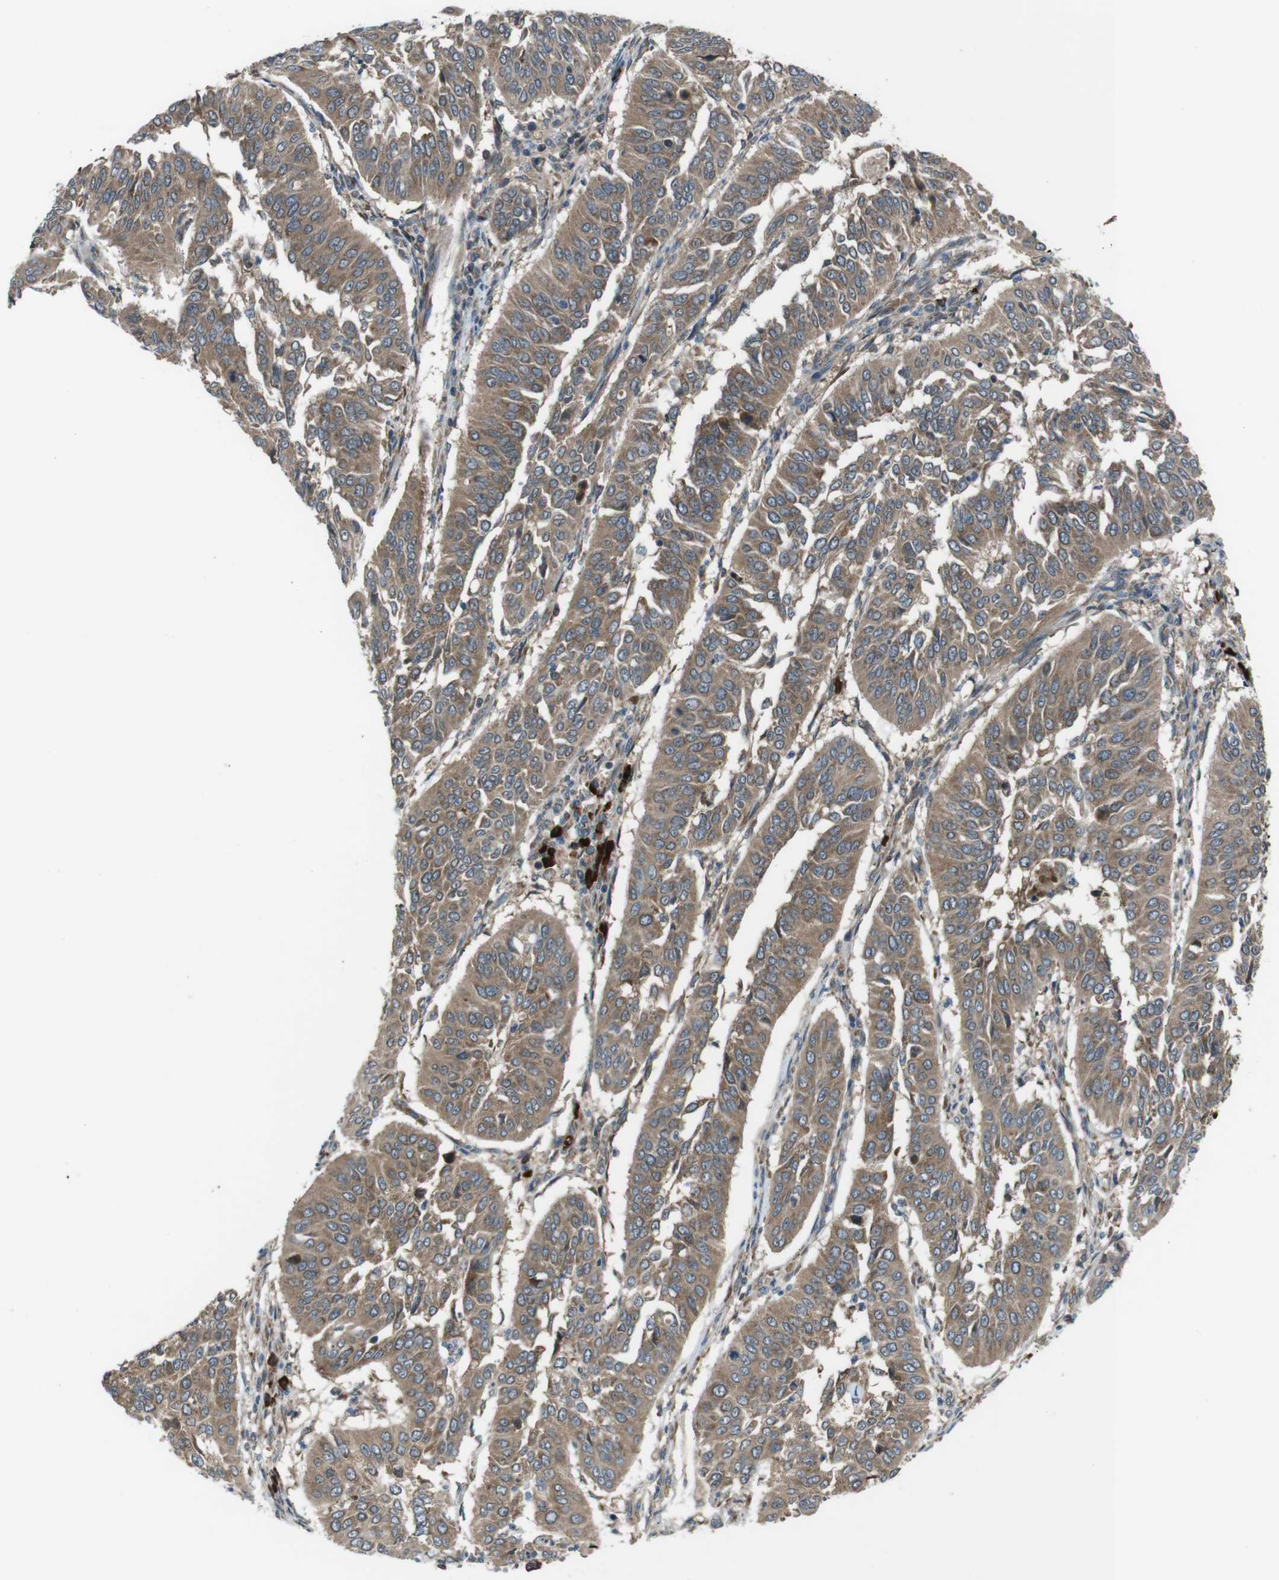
{"staining": {"intensity": "moderate", "quantity": ">75%", "location": "cytoplasmic/membranous"}, "tissue": "cervical cancer", "cell_type": "Tumor cells", "image_type": "cancer", "snomed": [{"axis": "morphology", "description": "Normal tissue, NOS"}, {"axis": "morphology", "description": "Squamous cell carcinoma, NOS"}, {"axis": "topography", "description": "Cervix"}], "caption": "This micrograph shows cervical squamous cell carcinoma stained with immunohistochemistry to label a protein in brown. The cytoplasmic/membranous of tumor cells show moderate positivity for the protein. Nuclei are counter-stained blue.", "gene": "SSR3", "patient": {"sex": "female", "age": 39}}